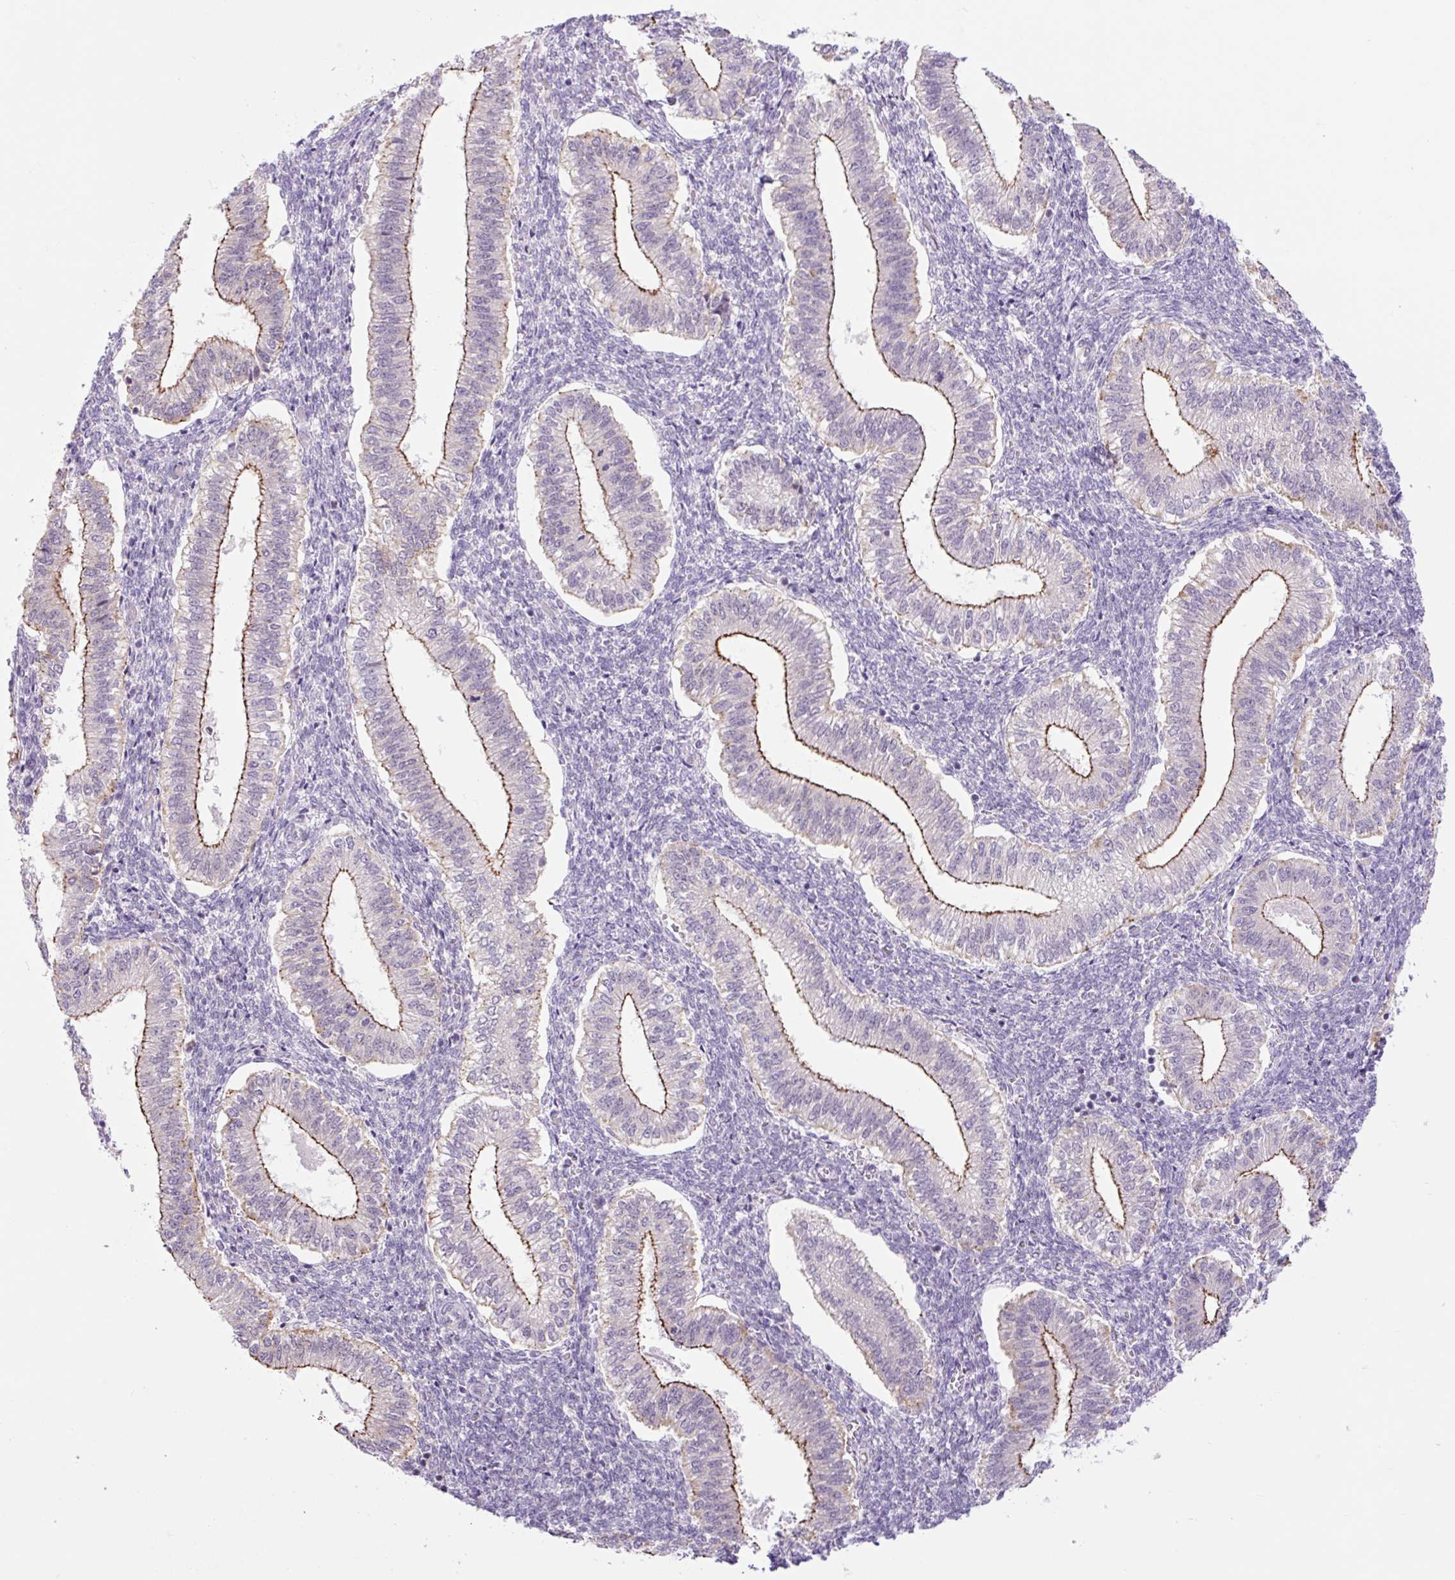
{"staining": {"intensity": "weak", "quantity": "<25%", "location": "nuclear"}, "tissue": "endometrium", "cell_type": "Cells in endometrial stroma", "image_type": "normal", "snomed": [{"axis": "morphology", "description": "Normal tissue, NOS"}, {"axis": "topography", "description": "Endometrium"}], "caption": "This is a image of immunohistochemistry (IHC) staining of normal endometrium, which shows no expression in cells in endometrial stroma.", "gene": "ICE1", "patient": {"sex": "female", "age": 25}}